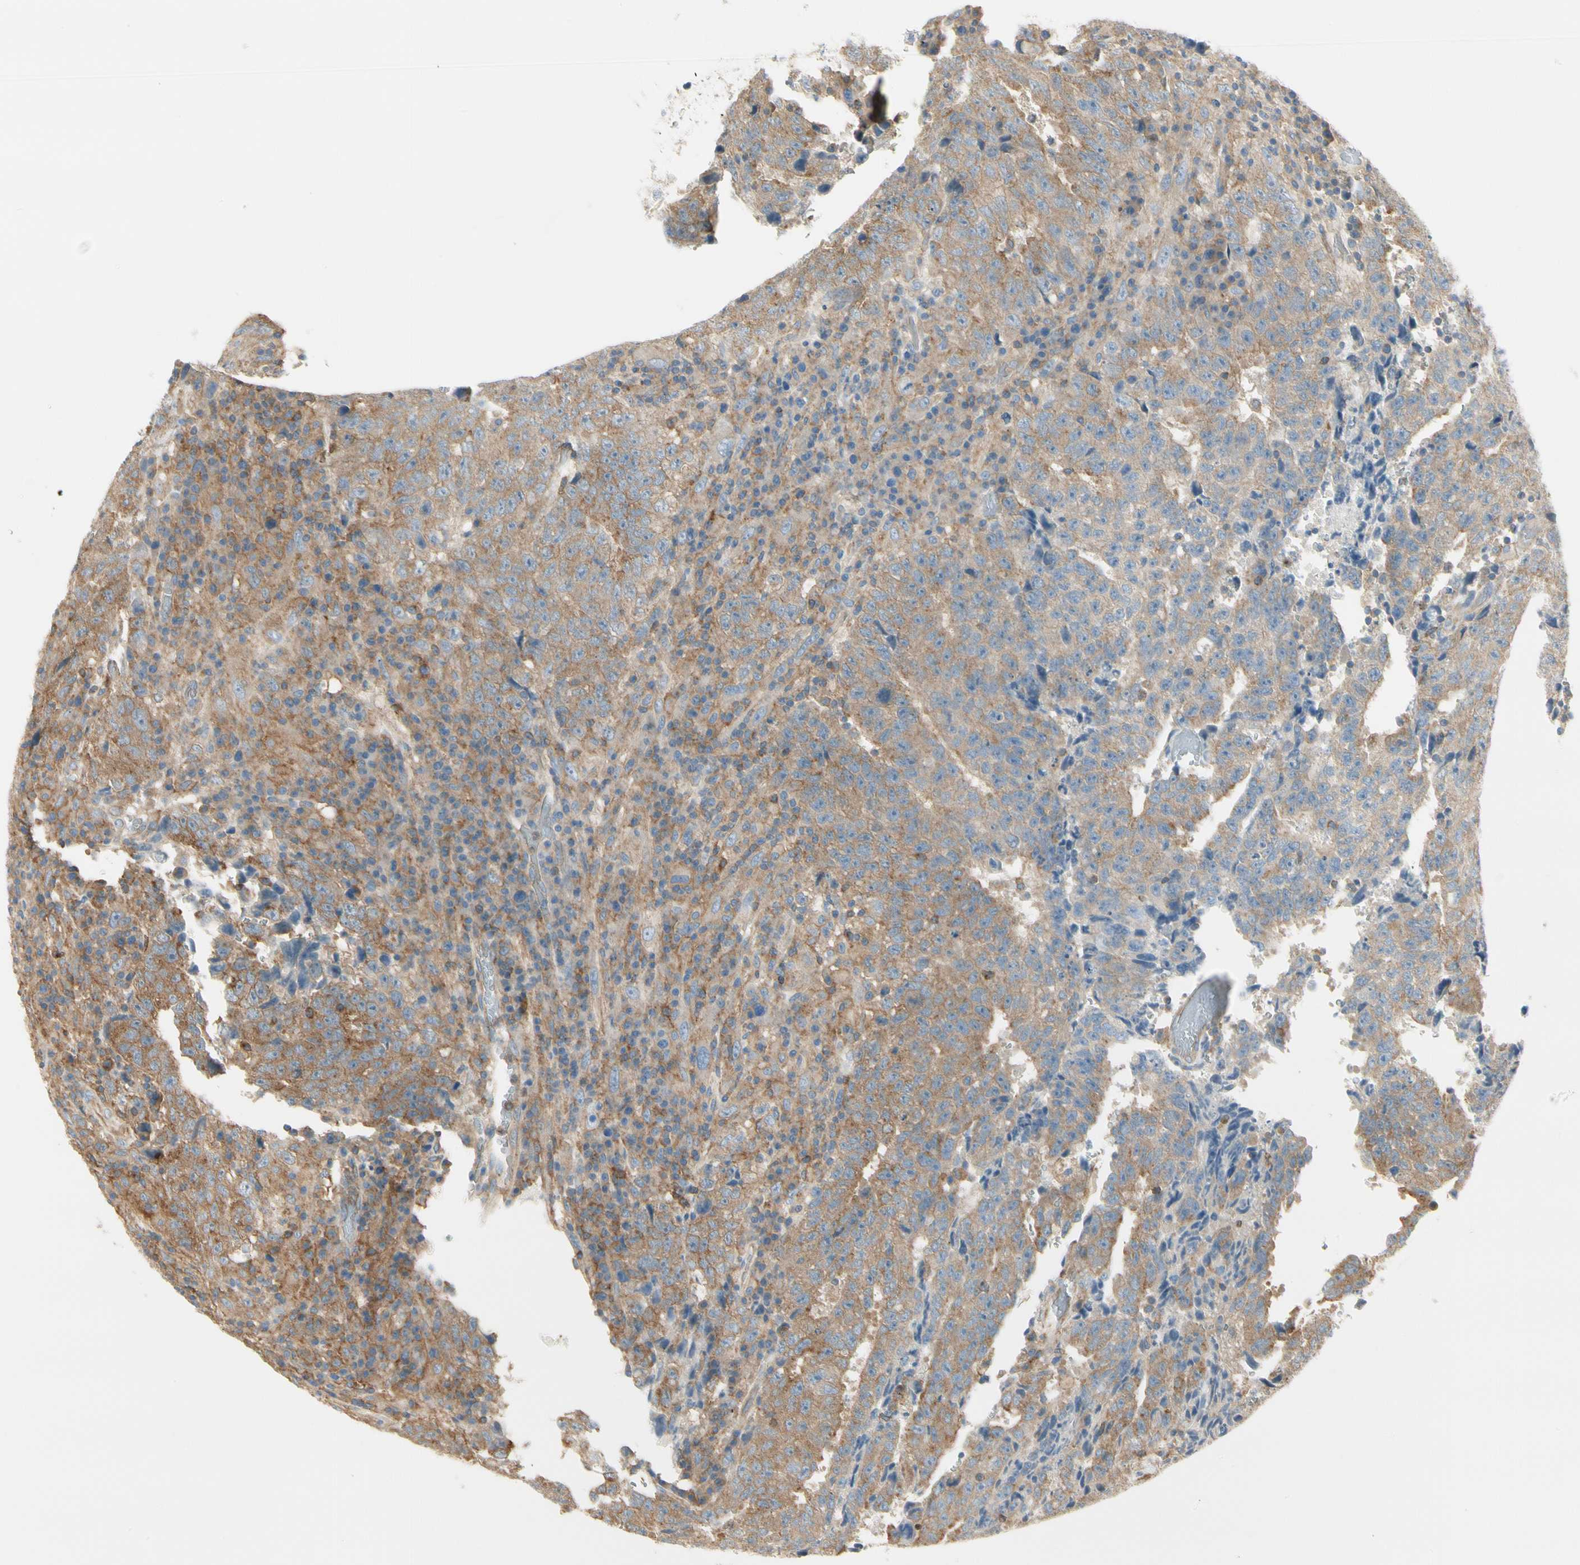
{"staining": {"intensity": "moderate", "quantity": ">75%", "location": "cytoplasmic/membranous"}, "tissue": "testis cancer", "cell_type": "Tumor cells", "image_type": "cancer", "snomed": [{"axis": "morphology", "description": "Necrosis, NOS"}, {"axis": "morphology", "description": "Carcinoma, Embryonal, NOS"}, {"axis": "topography", "description": "Testis"}], "caption": "Protein staining by immunohistochemistry (IHC) demonstrates moderate cytoplasmic/membranous staining in about >75% of tumor cells in testis cancer. (brown staining indicates protein expression, while blue staining denotes nuclei).", "gene": "AGFG1", "patient": {"sex": "male", "age": 19}}